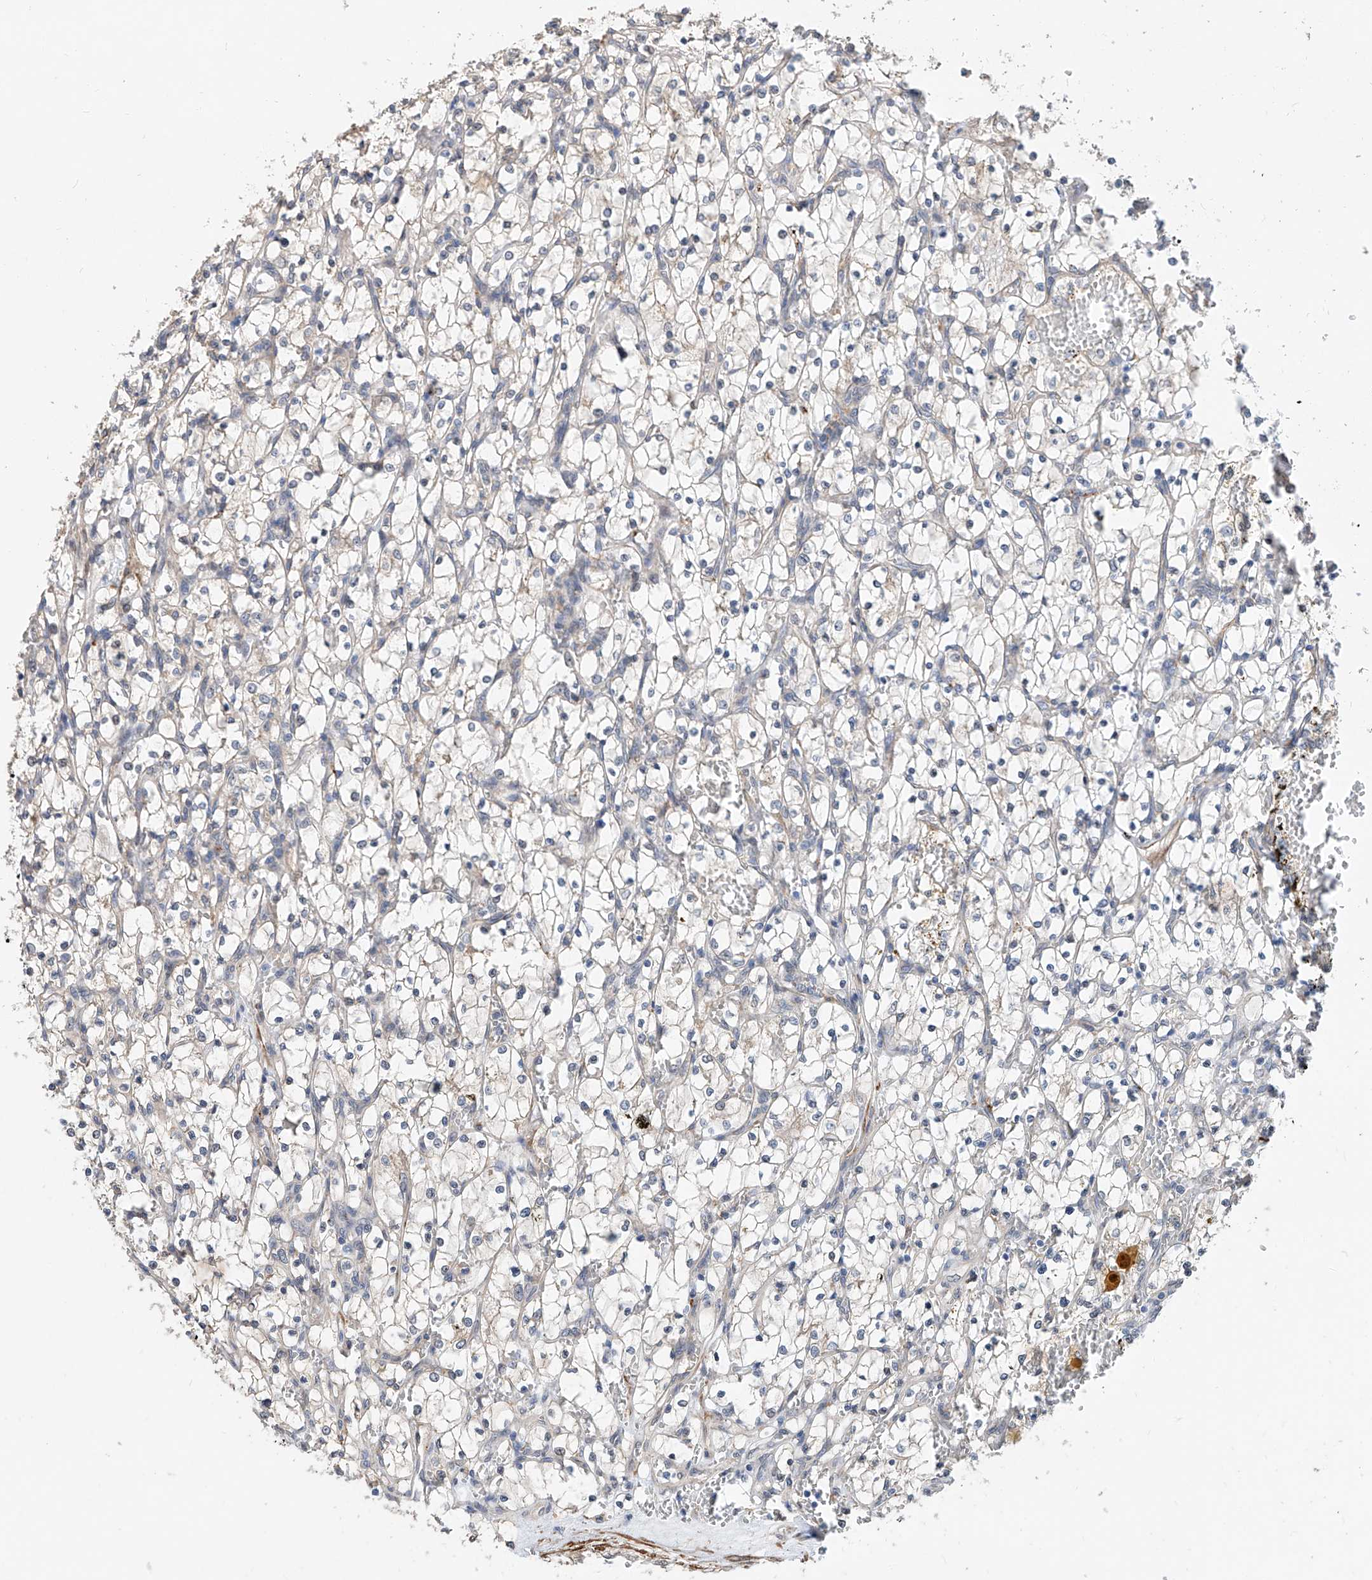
{"staining": {"intensity": "negative", "quantity": "none", "location": "none"}, "tissue": "renal cancer", "cell_type": "Tumor cells", "image_type": "cancer", "snomed": [{"axis": "morphology", "description": "Adenocarcinoma, NOS"}, {"axis": "topography", "description": "Kidney"}], "caption": "Renal cancer was stained to show a protein in brown. There is no significant expression in tumor cells. (Immunohistochemistry, brightfield microscopy, high magnification).", "gene": "MAGEE2", "patient": {"sex": "female", "age": 69}}